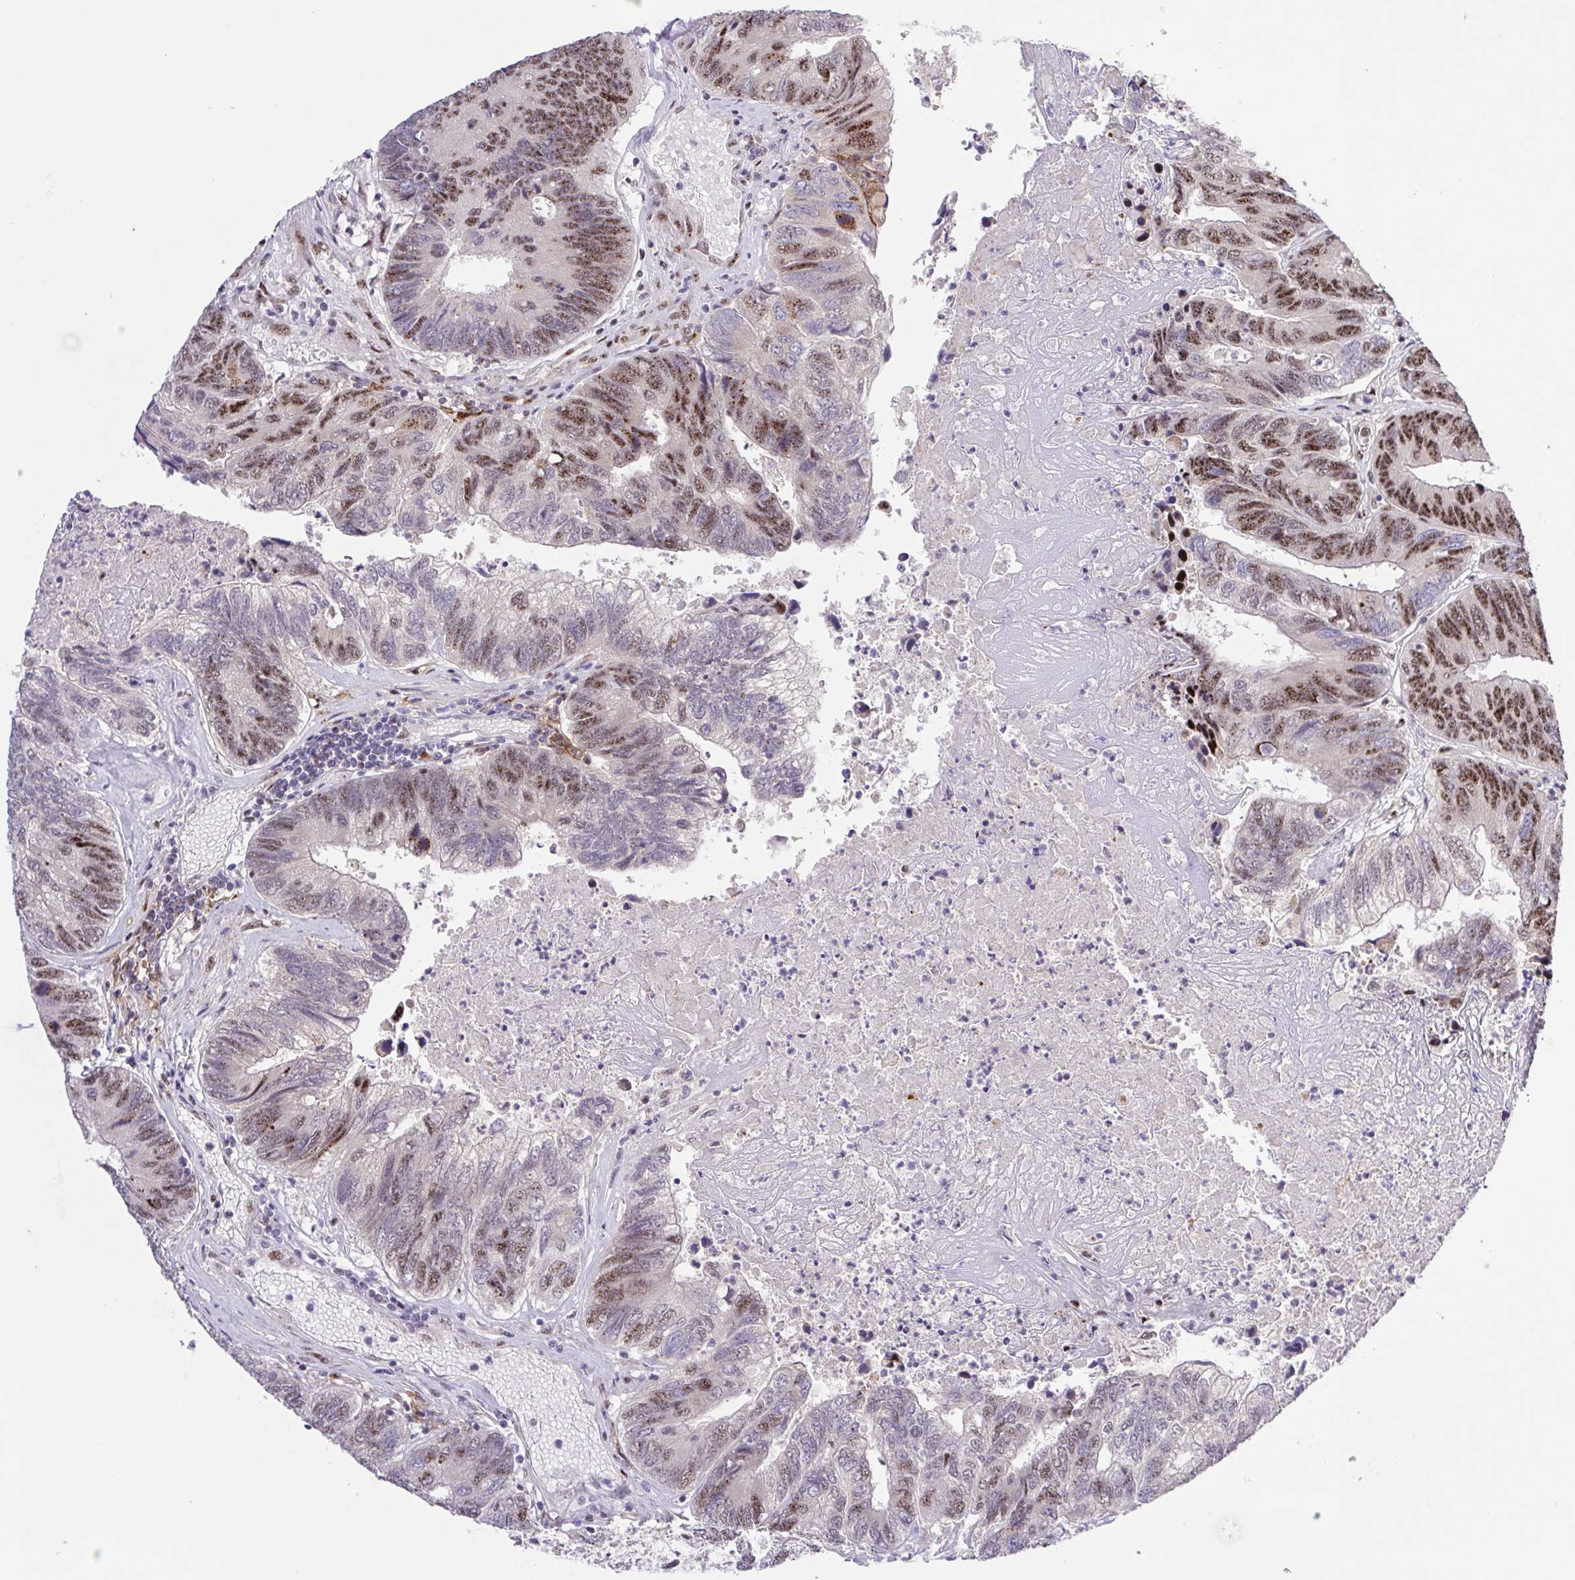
{"staining": {"intensity": "moderate", "quantity": "25%-75%", "location": "nuclear"}, "tissue": "colorectal cancer", "cell_type": "Tumor cells", "image_type": "cancer", "snomed": [{"axis": "morphology", "description": "Adenocarcinoma, NOS"}, {"axis": "topography", "description": "Colon"}], "caption": "DAB (3,3'-diaminobenzidine) immunohistochemical staining of adenocarcinoma (colorectal) reveals moderate nuclear protein expression in about 25%-75% of tumor cells.", "gene": "ERG", "patient": {"sex": "female", "age": 67}}